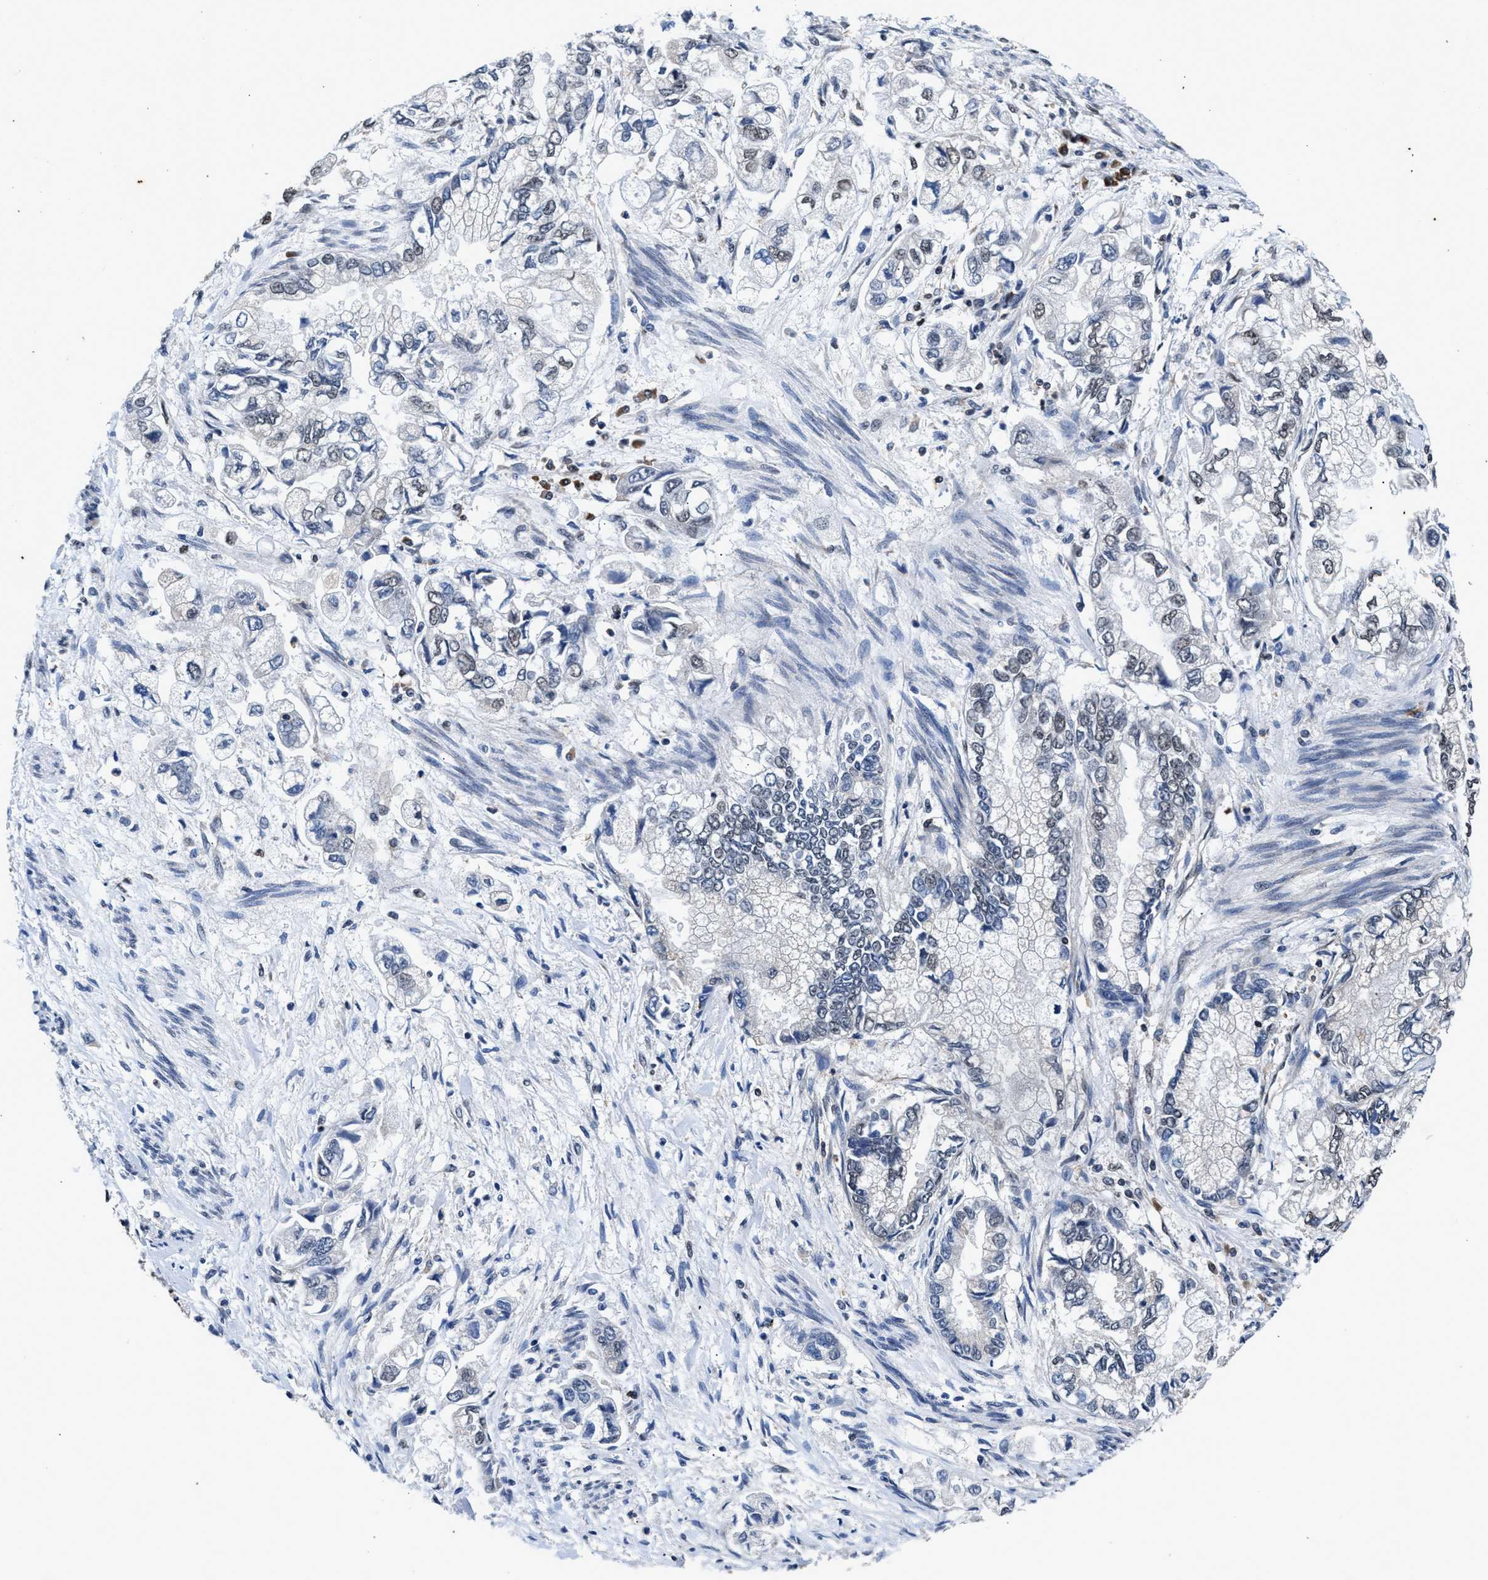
{"staining": {"intensity": "weak", "quantity": "<25%", "location": "nuclear"}, "tissue": "stomach cancer", "cell_type": "Tumor cells", "image_type": "cancer", "snomed": [{"axis": "morphology", "description": "Normal tissue, NOS"}, {"axis": "morphology", "description": "Adenocarcinoma, NOS"}, {"axis": "topography", "description": "Stomach"}], "caption": "This is an immunohistochemistry (IHC) photomicrograph of stomach cancer (adenocarcinoma). There is no staining in tumor cells.", "gene": "USP16", "patient": {"sex": "male", "age": 62}}